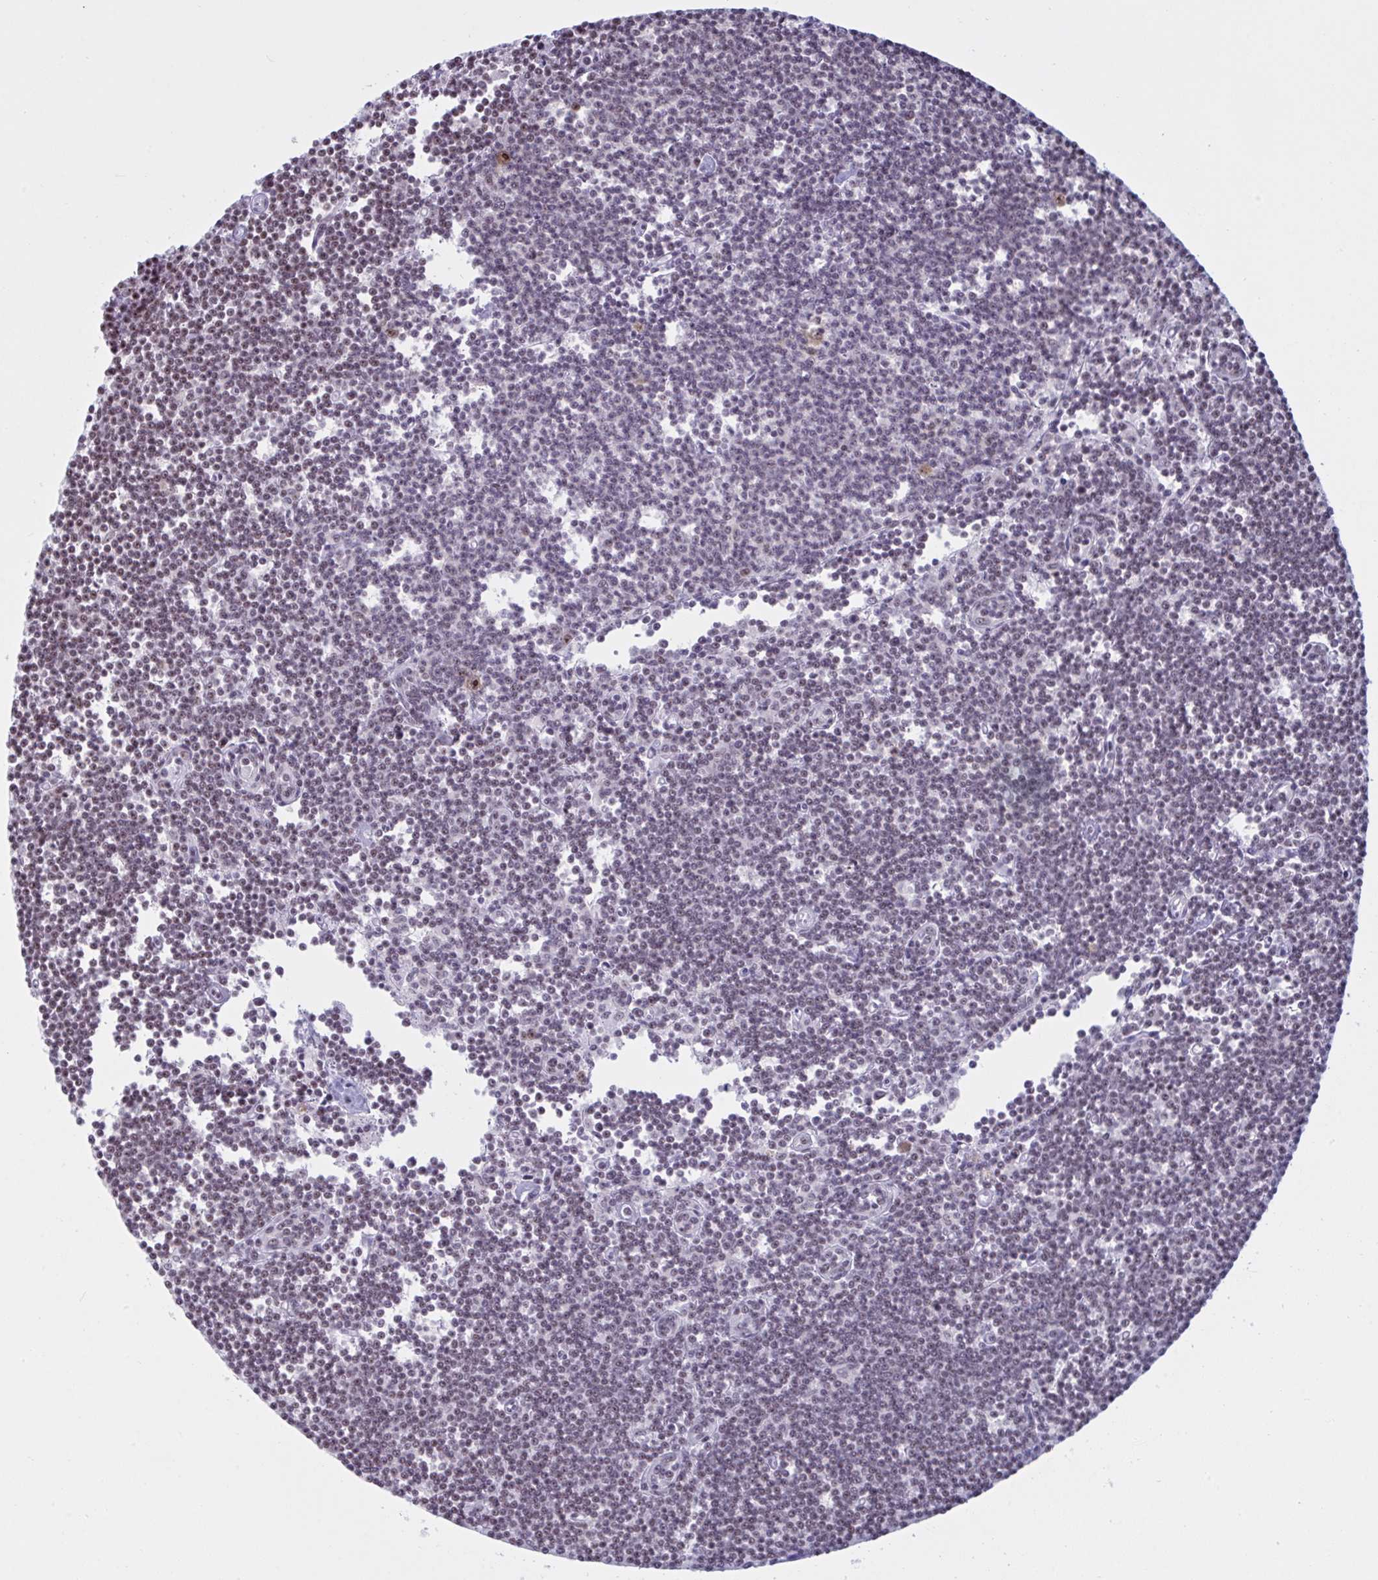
{"staining": {"intensity": "weak", "quantity": "25%-75%", "location": "nuclear"}, "tissue": "lymphoma", "cell_type": "Tumor cells", "image_type": "cancer", "snomed": [{"axis": "morphology", "description": "Malignant lymphoma, non-Hodgkin's type, Low grade"}, {"axis": "topography", "description": "Lymph node"}], "caption": "Brown immunohistochemical staining in lymphoma shows weak nuclear staining in about 25%-75% of tumor cells. (Stains: DAB in brown, nuclei in blue, Microscopy: brightfield microscopy at high magnification).", "gene": "TGM6", "patient": {"sex": "female", "age": 73}}